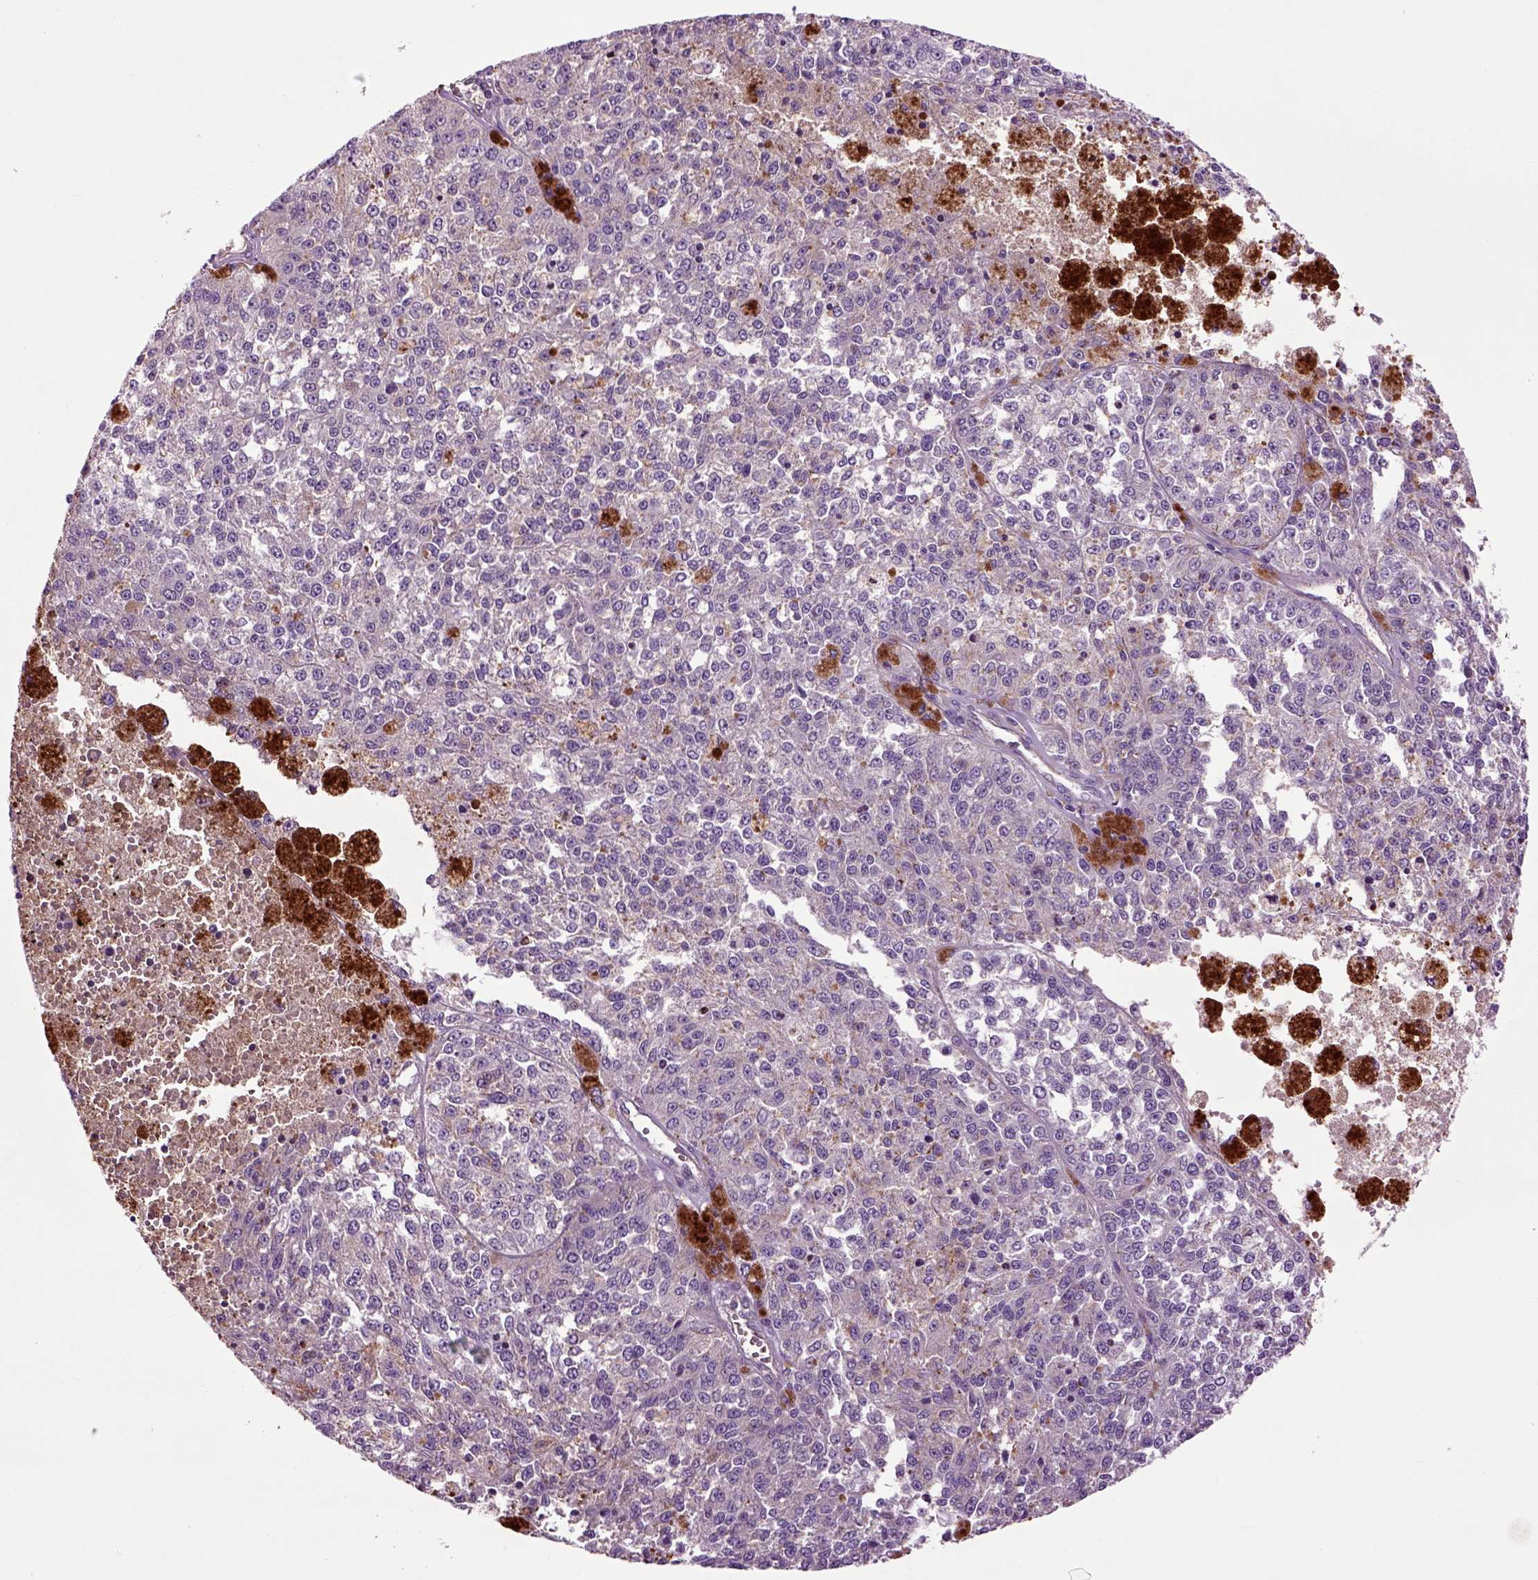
{"staining": {"intensity": "negative", "quantity": "none", "location": "none"}, "tissue": "melanoma", "cell_type": "Tumor cells", "image_type": "cancer", "snomed": [{"axis": "morphology", "description": "Malignant melanoma, Metastatic site"}, {"axis": "topography", "description": "Lymph node"}], "caption": "The micrograph shows no significant staining in tumor cells of malignant melanoma (metastatic site).", "gene": "SPON1", "patient": {"sex": "female", "age": 64}}